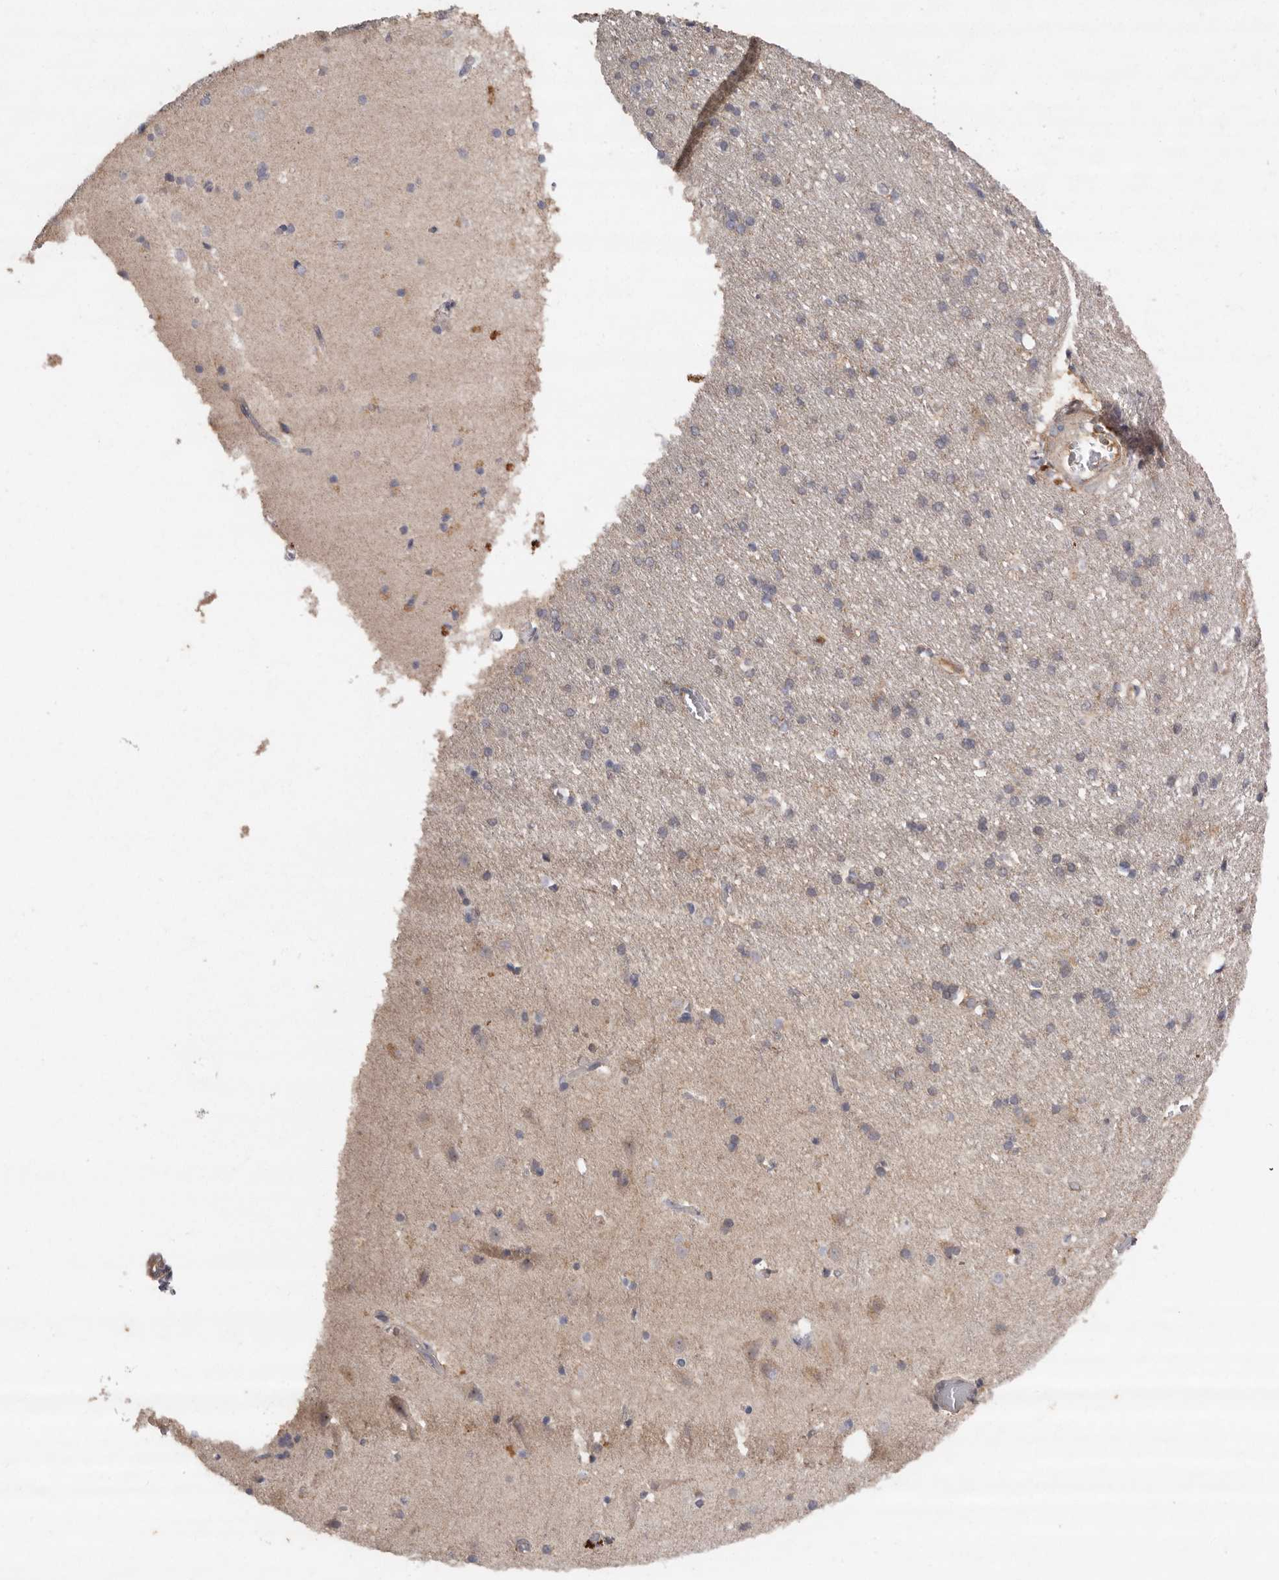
{"staining": {"intensity": "negative", "quantity": "none", "location": "none"}, "tissue": "cerebral cortex", "cell_type": "Endothelial cells", "image_type": "normal", "snomed": [{"axis": "morphology", "description": "Normal tissue, NOS"}, {"axis": "topography", "description": "Cerebral cortex"}], "caption": "DAB (3,3'-diaminobenzidine) immunohistochemical staining of unremarkable cerebral cortex reveals no significant positivity in endothelial cells.", "gene": "RWDD1", "patient": {"sex": "male", "age": 54}}